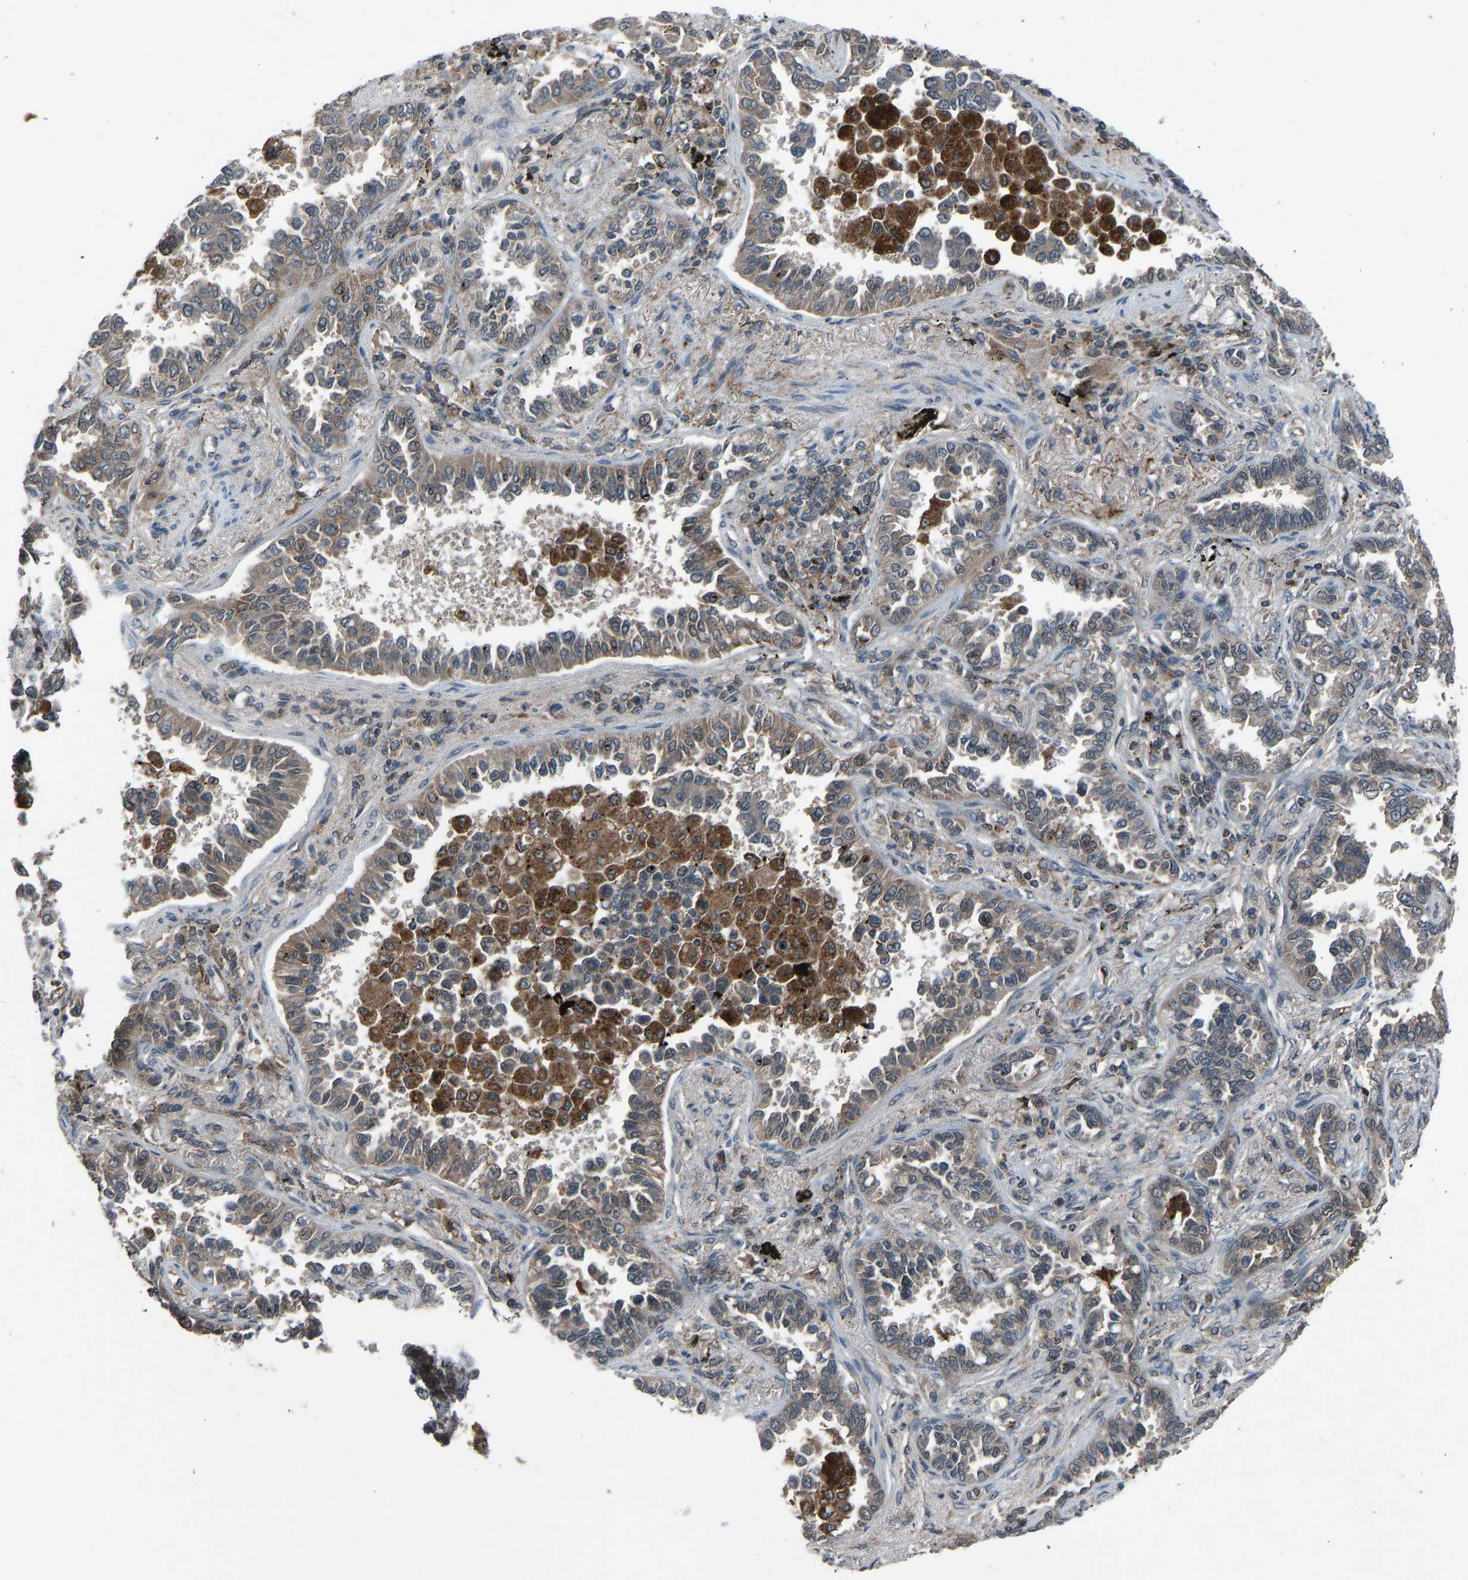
{"staining": {"intensity": "weak", "quantity": ">75%", "location": "cytoplasmic/membranous"}, "tissue": "lung cancer", "cell_type": "Tumor cells", "image_type": "cancer", "snomed": [{"axis": "morphology", "description": "Normal tissue, NOS"}, {"axis": "morphology", "description": "Adenocarcinoma, NOS"}, {"axis": "topography", "description": "Lung"}], "caption": "Lung adenocarcinoma stained with DAB (3,3'-diaminobenzidine) IHC demonstrates low levels of weak cytoplasmic/membranous expression in about >75% of tumor cells.", "gene": "SLC43A1", "patient": {"sex": "male", "age": 59}}